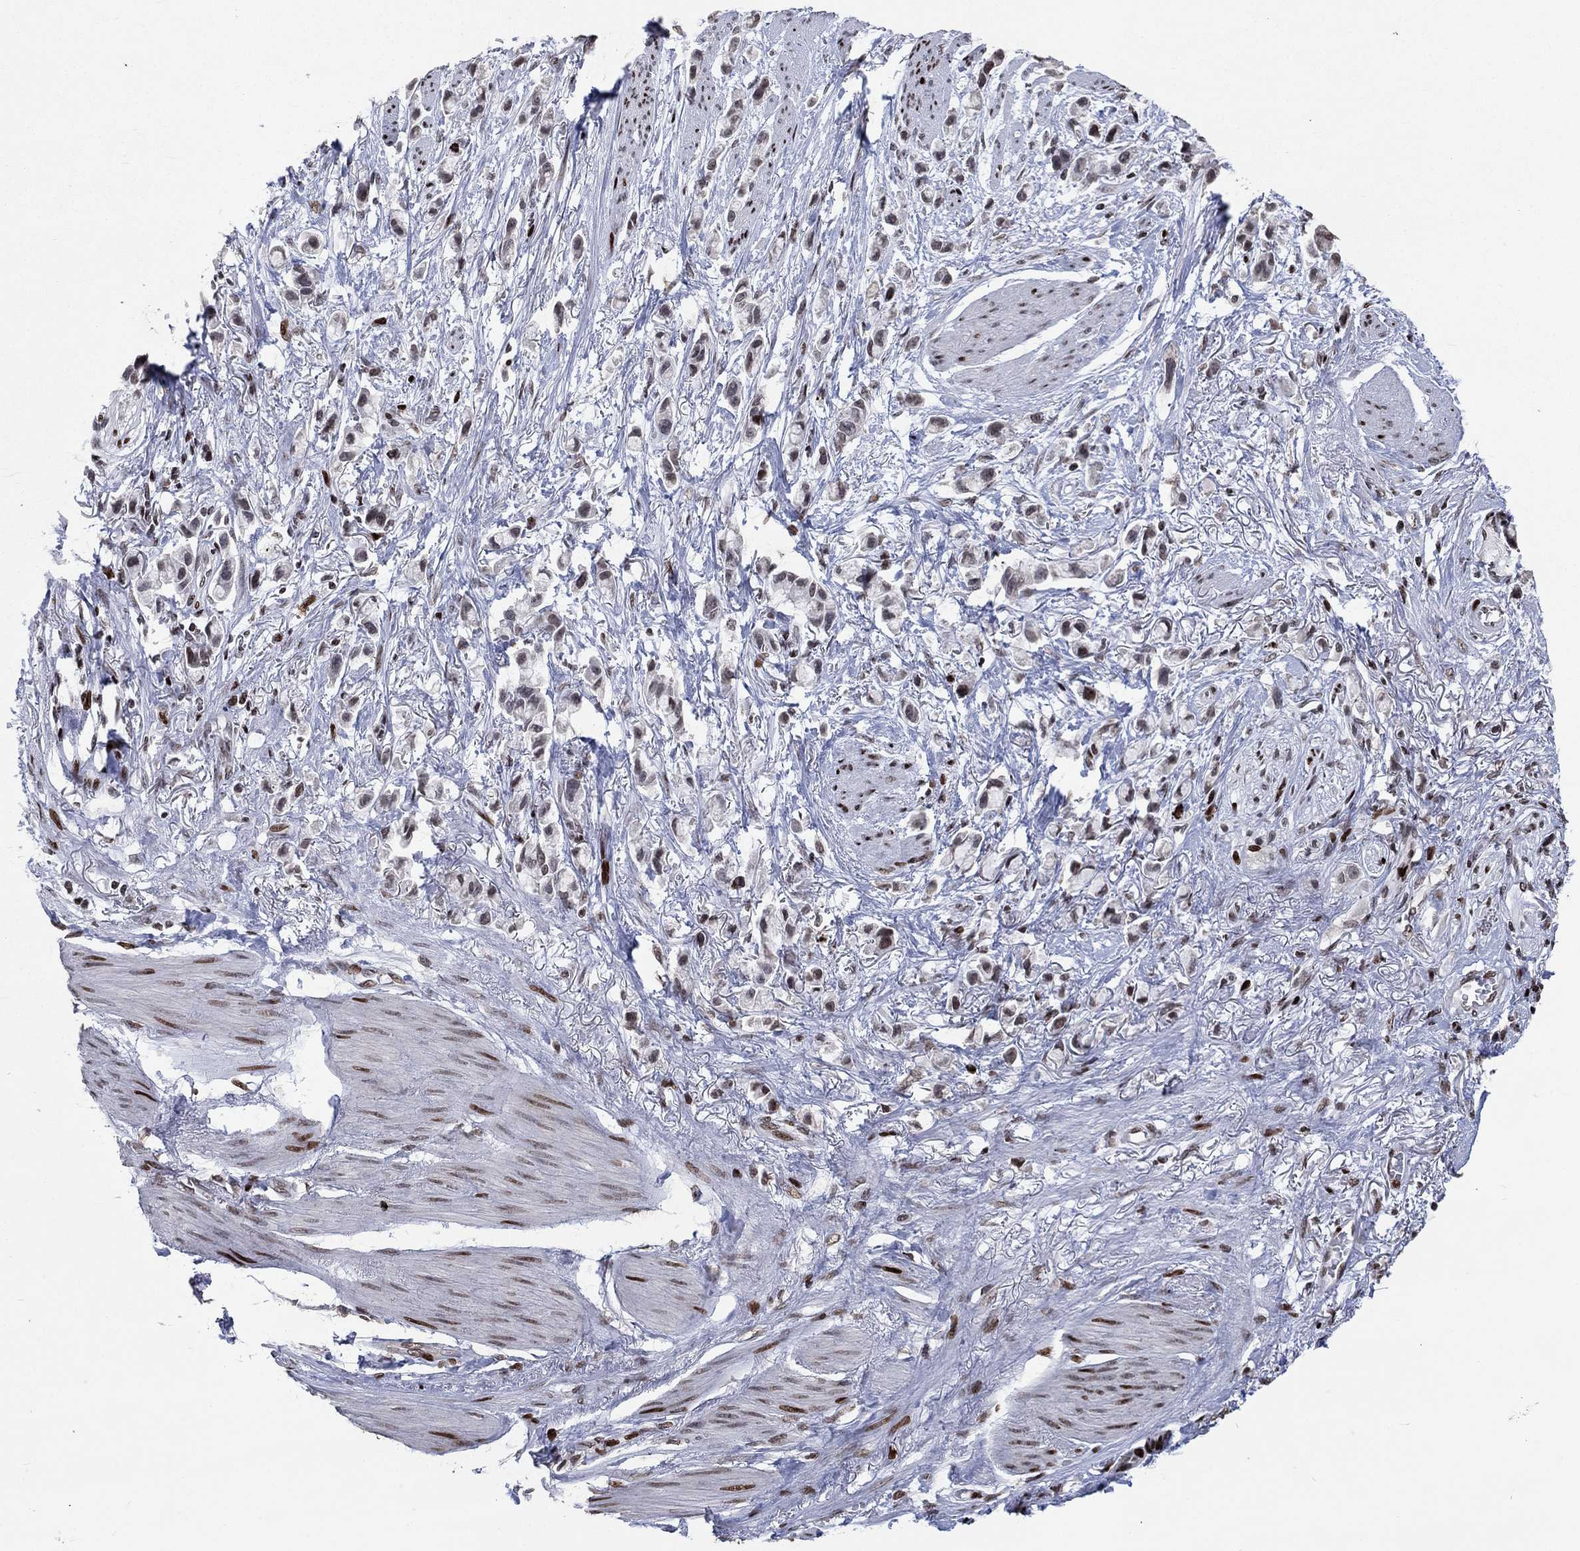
{"staining": {"intensity": "moderate", "quantity": "<25%", "location": "nuclear"}, "tissue": "stomach cancer", "cell_type": "Tumor cells", "image_type": "cancer", "snomed": [{"axis": "morphology", "description": "Adenocarcinoma, NOS"}, {"axis": "topography", "description": "Stomach"}], "caption": "Protein staining by immunohistochemistry displays moderate nuclear expression in approximately <25% of tumor cells in stomach cancer.", "gene": "SRSF3", "patient": {"sex": "female", "age": 81}}